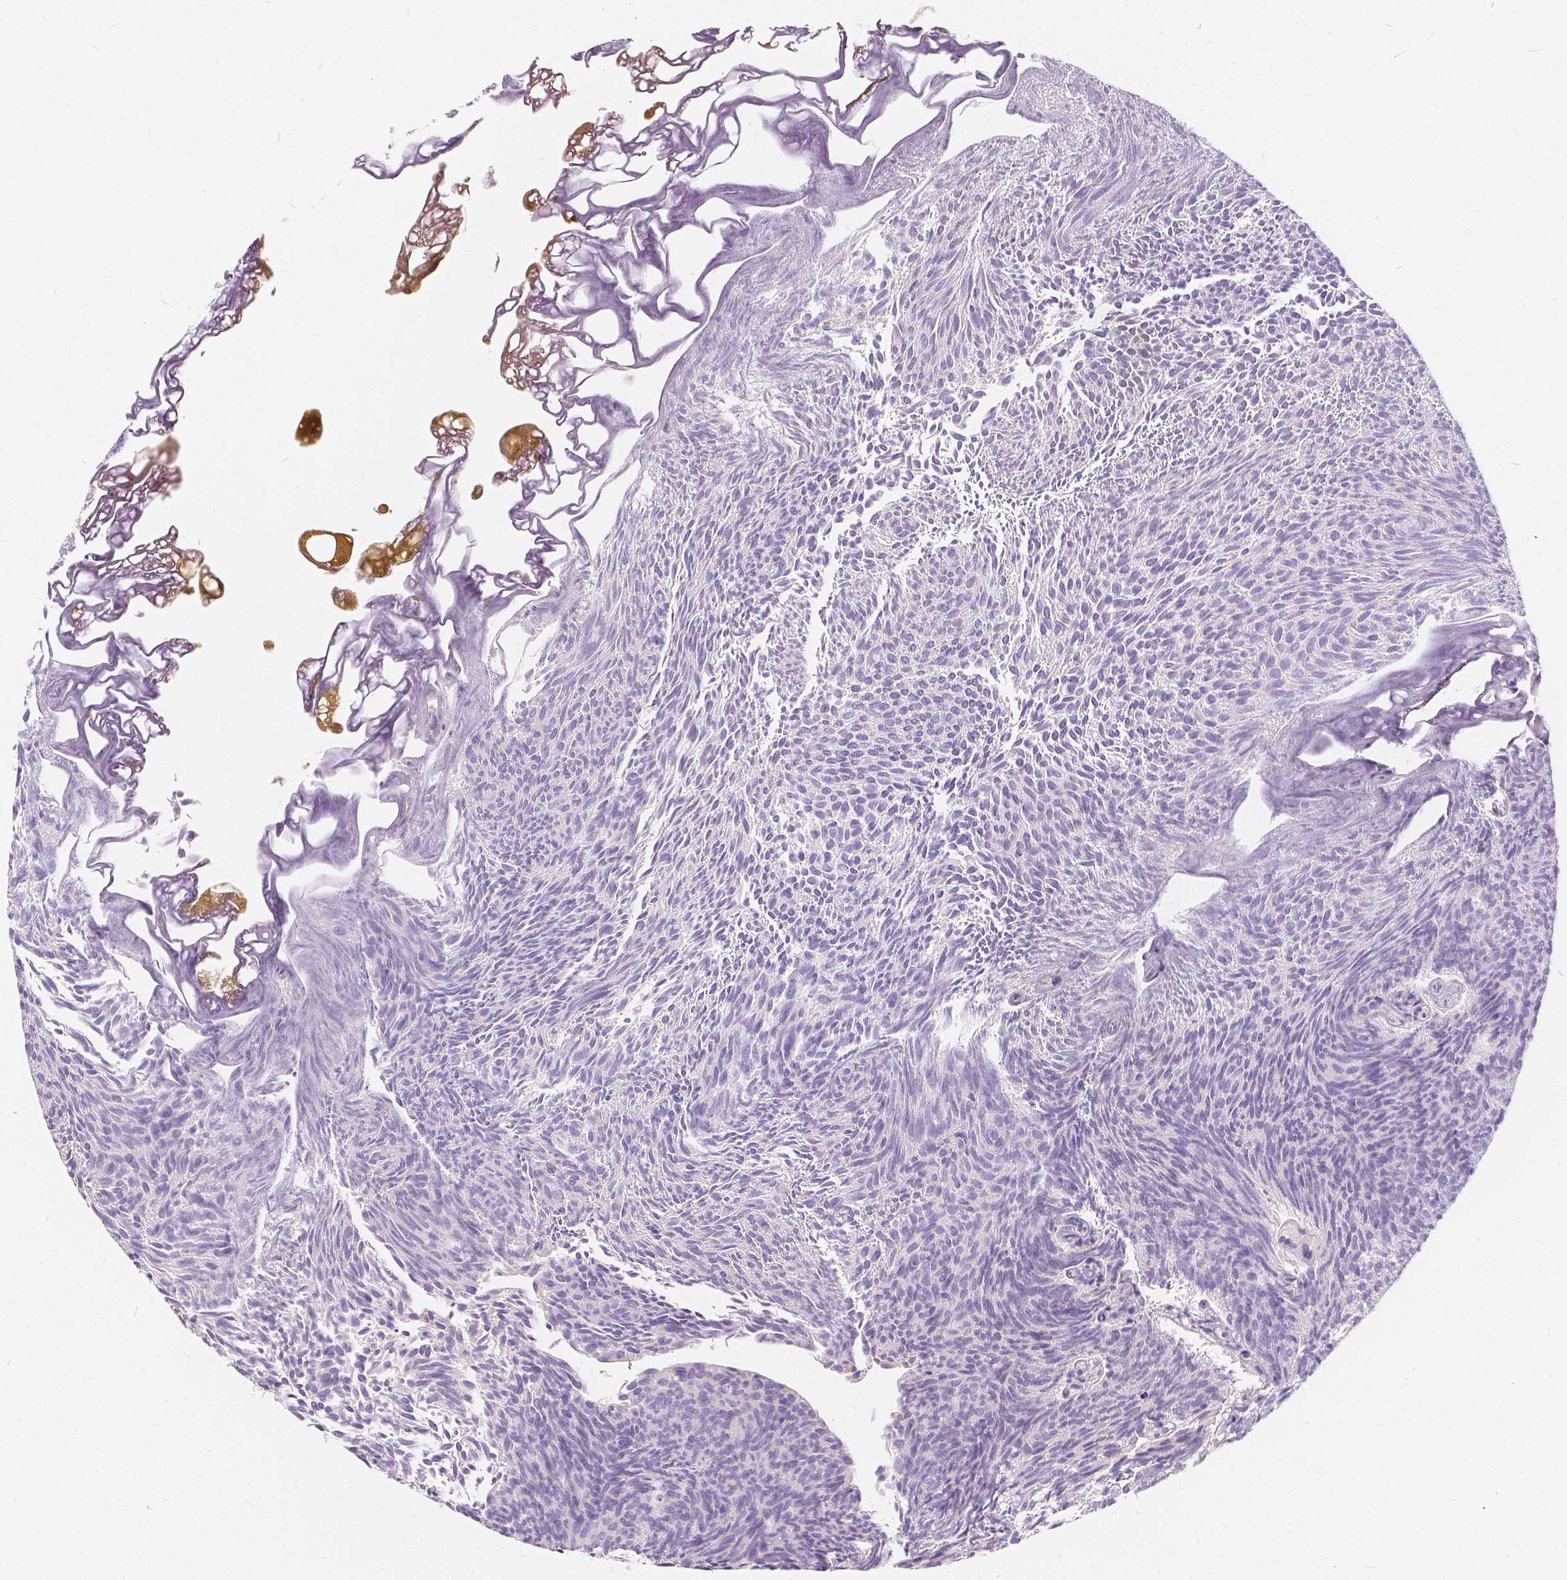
{"staining": {"intensity": "negative", "quantity": "none", "location": "none"}, "tissue": "urothelial cancer", "cell_type": "Tumor cells", "image_type": "cancer", "snomed": [{"axis": "morphology", "description": "Urothelial carcinoma, Low grade"}, {"axis": "topography", "description": "Urinary bladder"}], "caption": "Urothelial carcinoma (low-grade) was stained to show a protein in brown. There is no significant positivity in tumor cells.", "gene": "KIAA0513", "patient": {"sex": "male", "age": 77}}